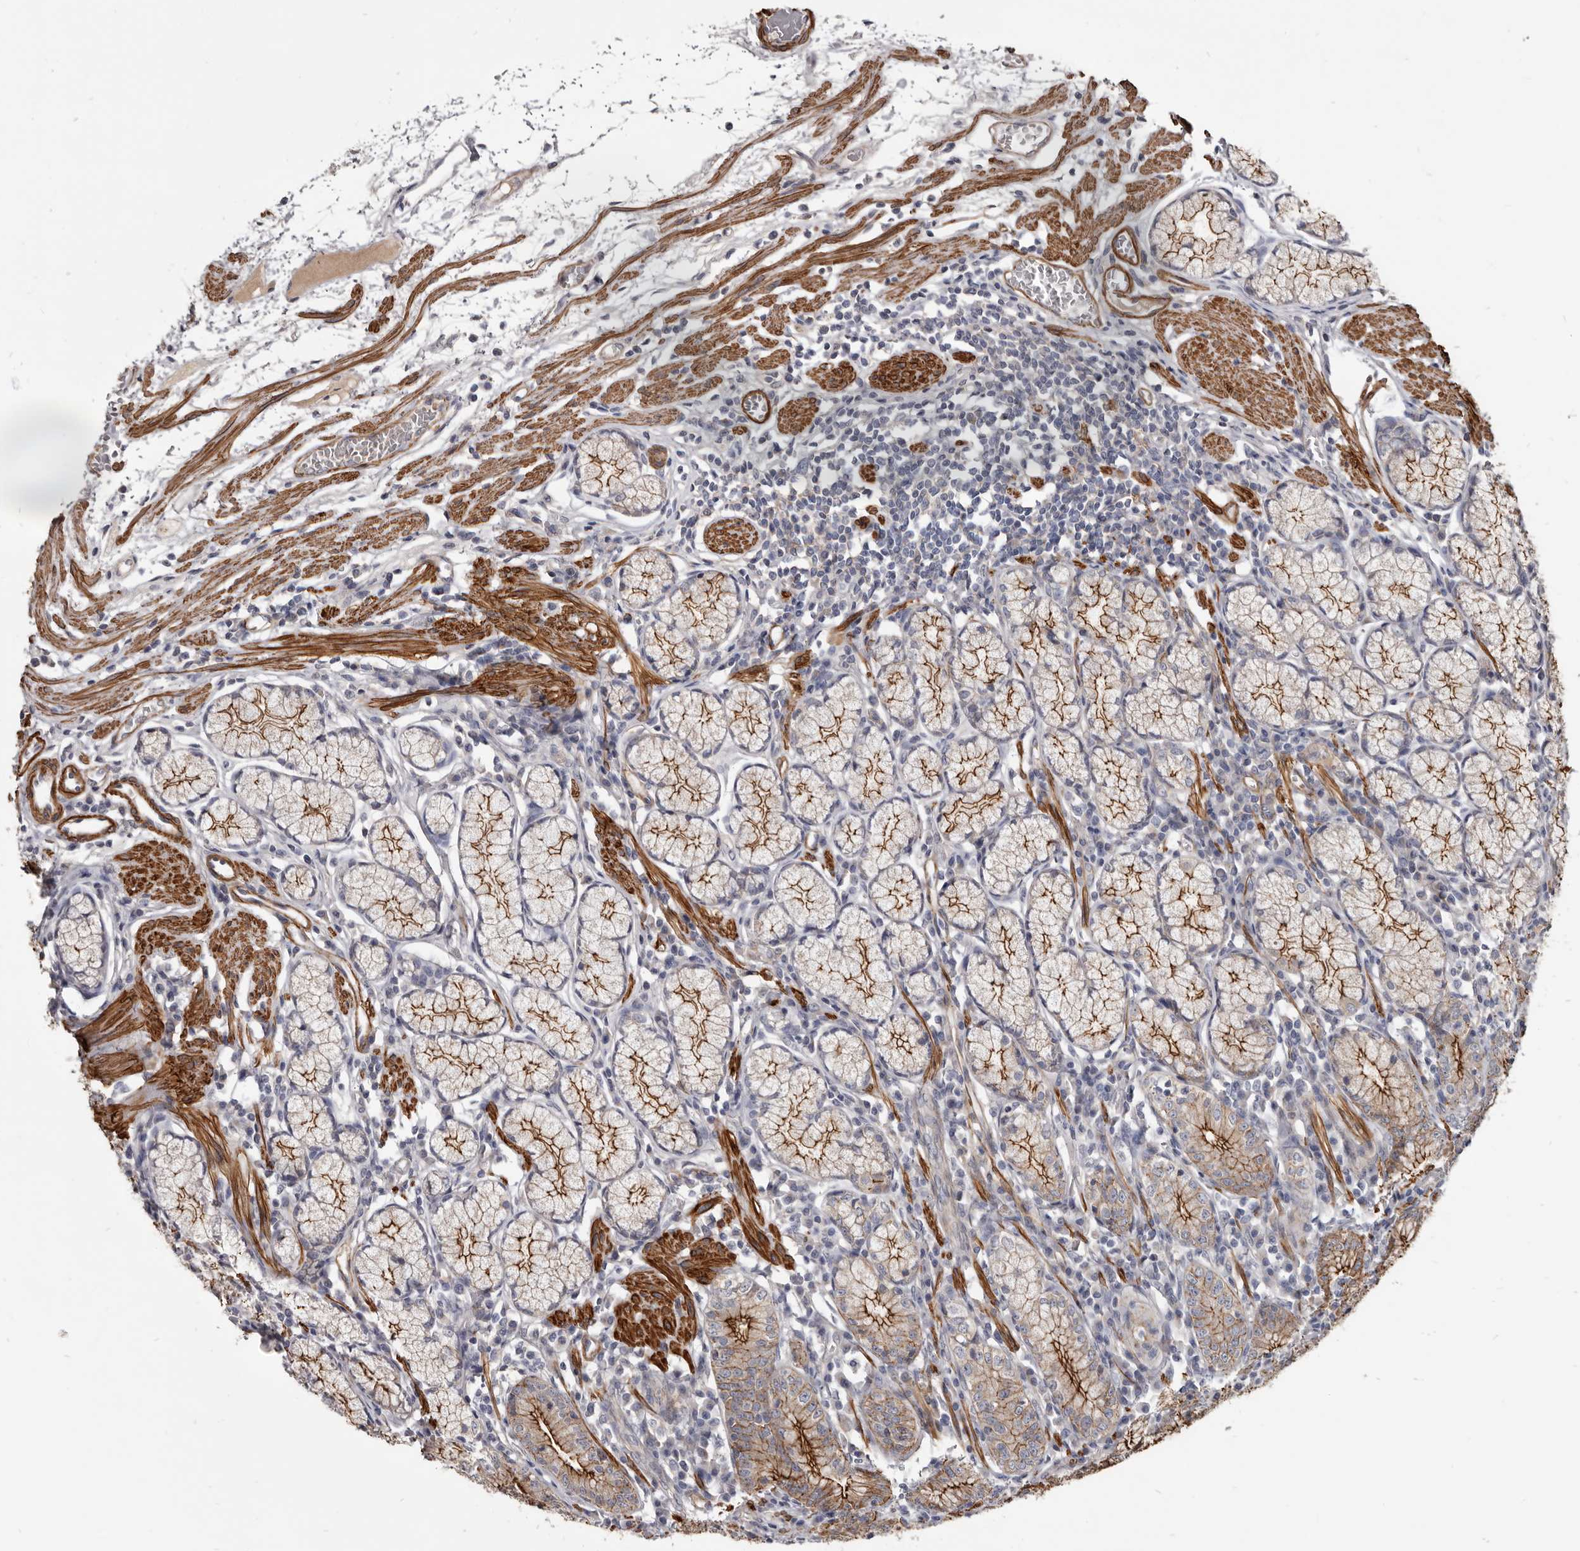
{"staining": {"intensity": "strong", "quantity": "25%-75%", "location": "cytoplasmic/membranous"}, "tissue": "stomach", "cell_type": "Glandular cells", "image_type": "normal", "snomed": [{"axis": "morphology", "description": "Normal tissue, NOS"}, {"axis": "topography", "description": "Stomach"}], "caption": "IHC of normal human stomach displays high levels of strong cytoplasmic/membranous staining in about 25%-75% of glandular cells. (DAB IHC with brightfield microscopy, high magnification).", "gene": "CGN", "patient": {"sex": "male", "age": 55}}